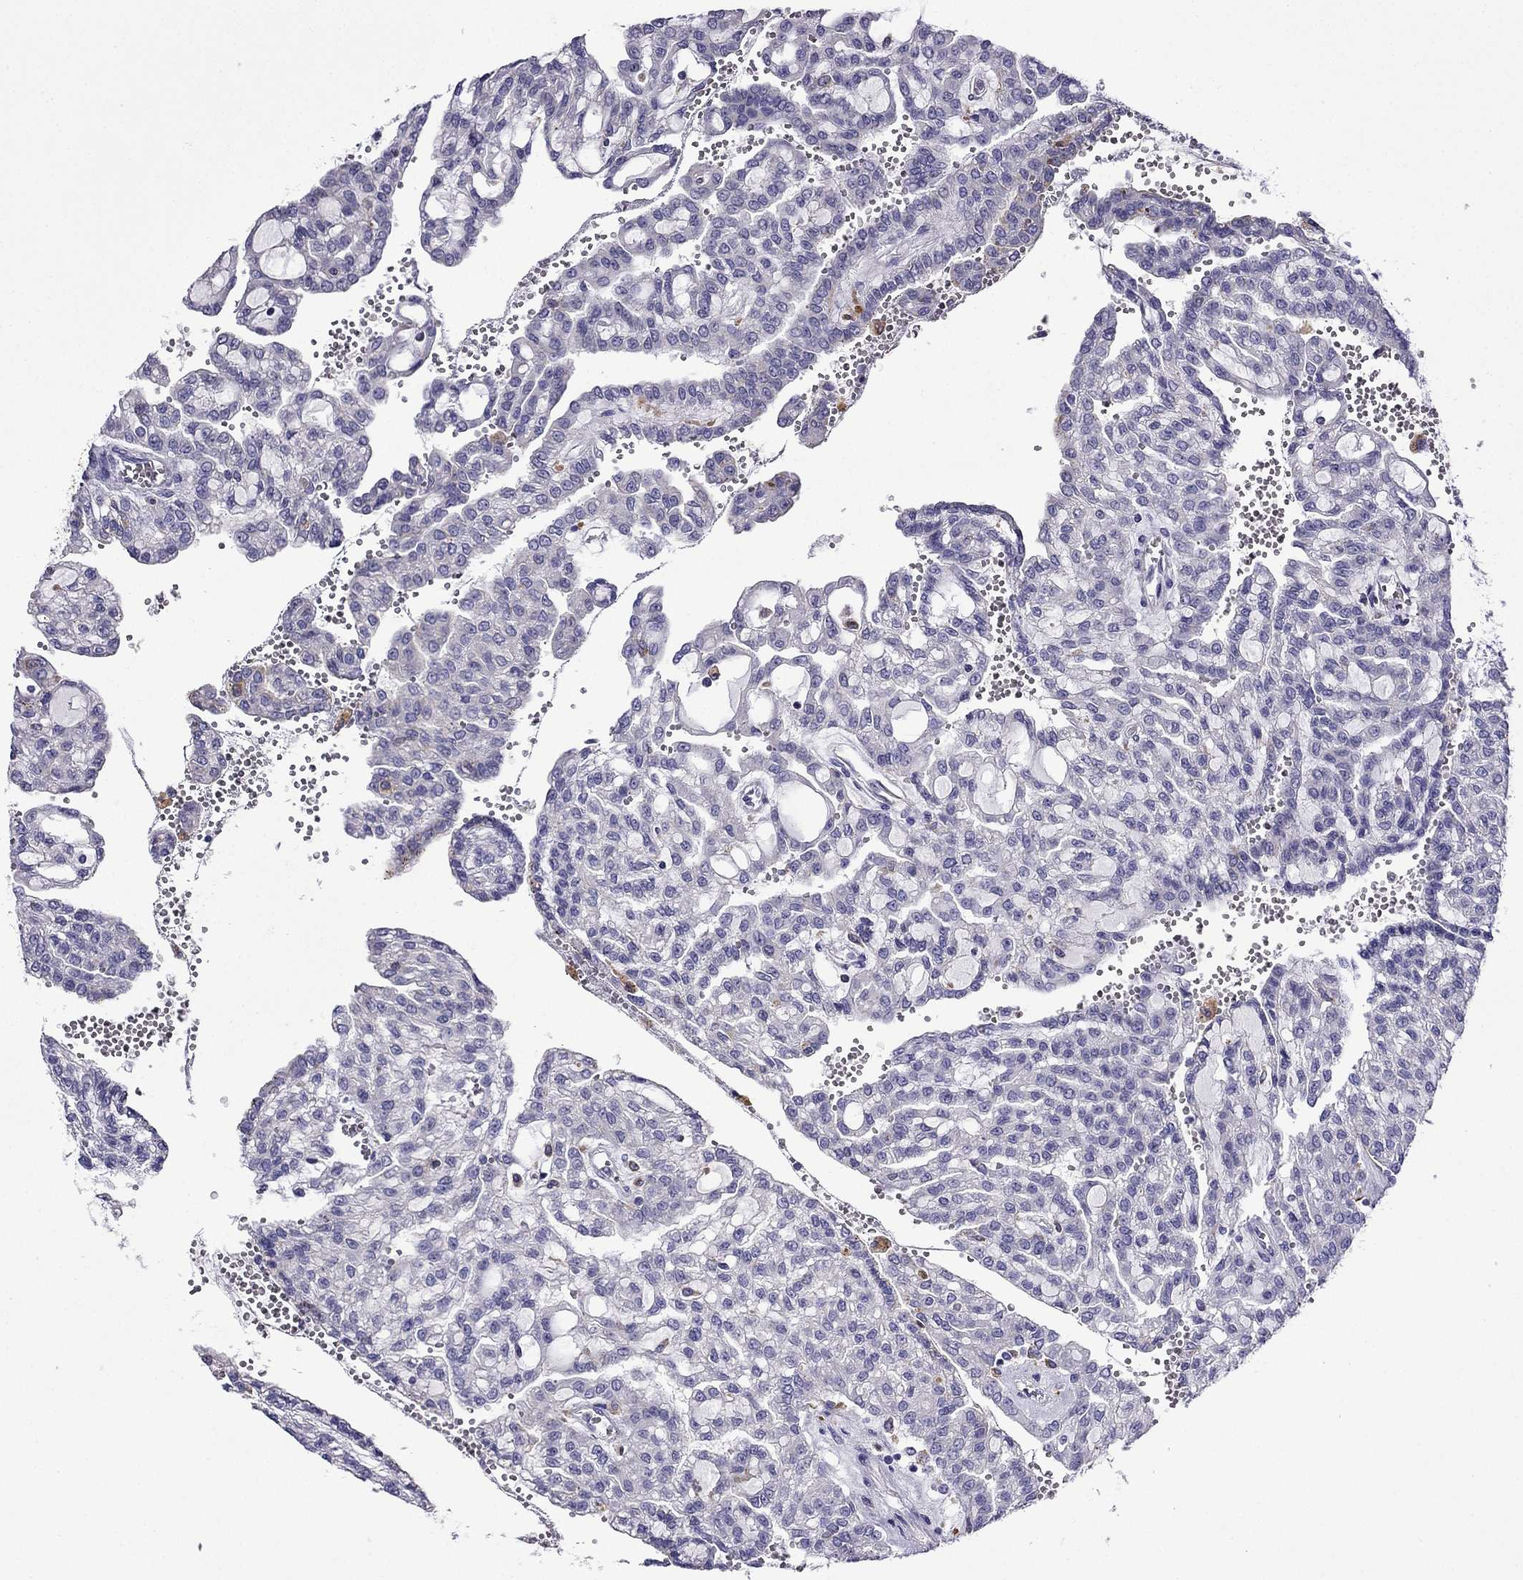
{"staining": {"intensity": "negative", "quantity": "none", "location": "none"}, "tissue": "renal cancer", "cell_type": "Tumor cells", "image_type": "cancer", "snomed": [{"axis": "morphology", "description": "Adenocarcinoma, NOS"}, {"axis": "topography", "description": "Kidney"}], "caption": "This is a image of IHC staining of adenocarcinoma (renal), which shows no expression in tumor cells.", "gene": "TSSK4", "patient": {"sex": "male", "age": 63}}